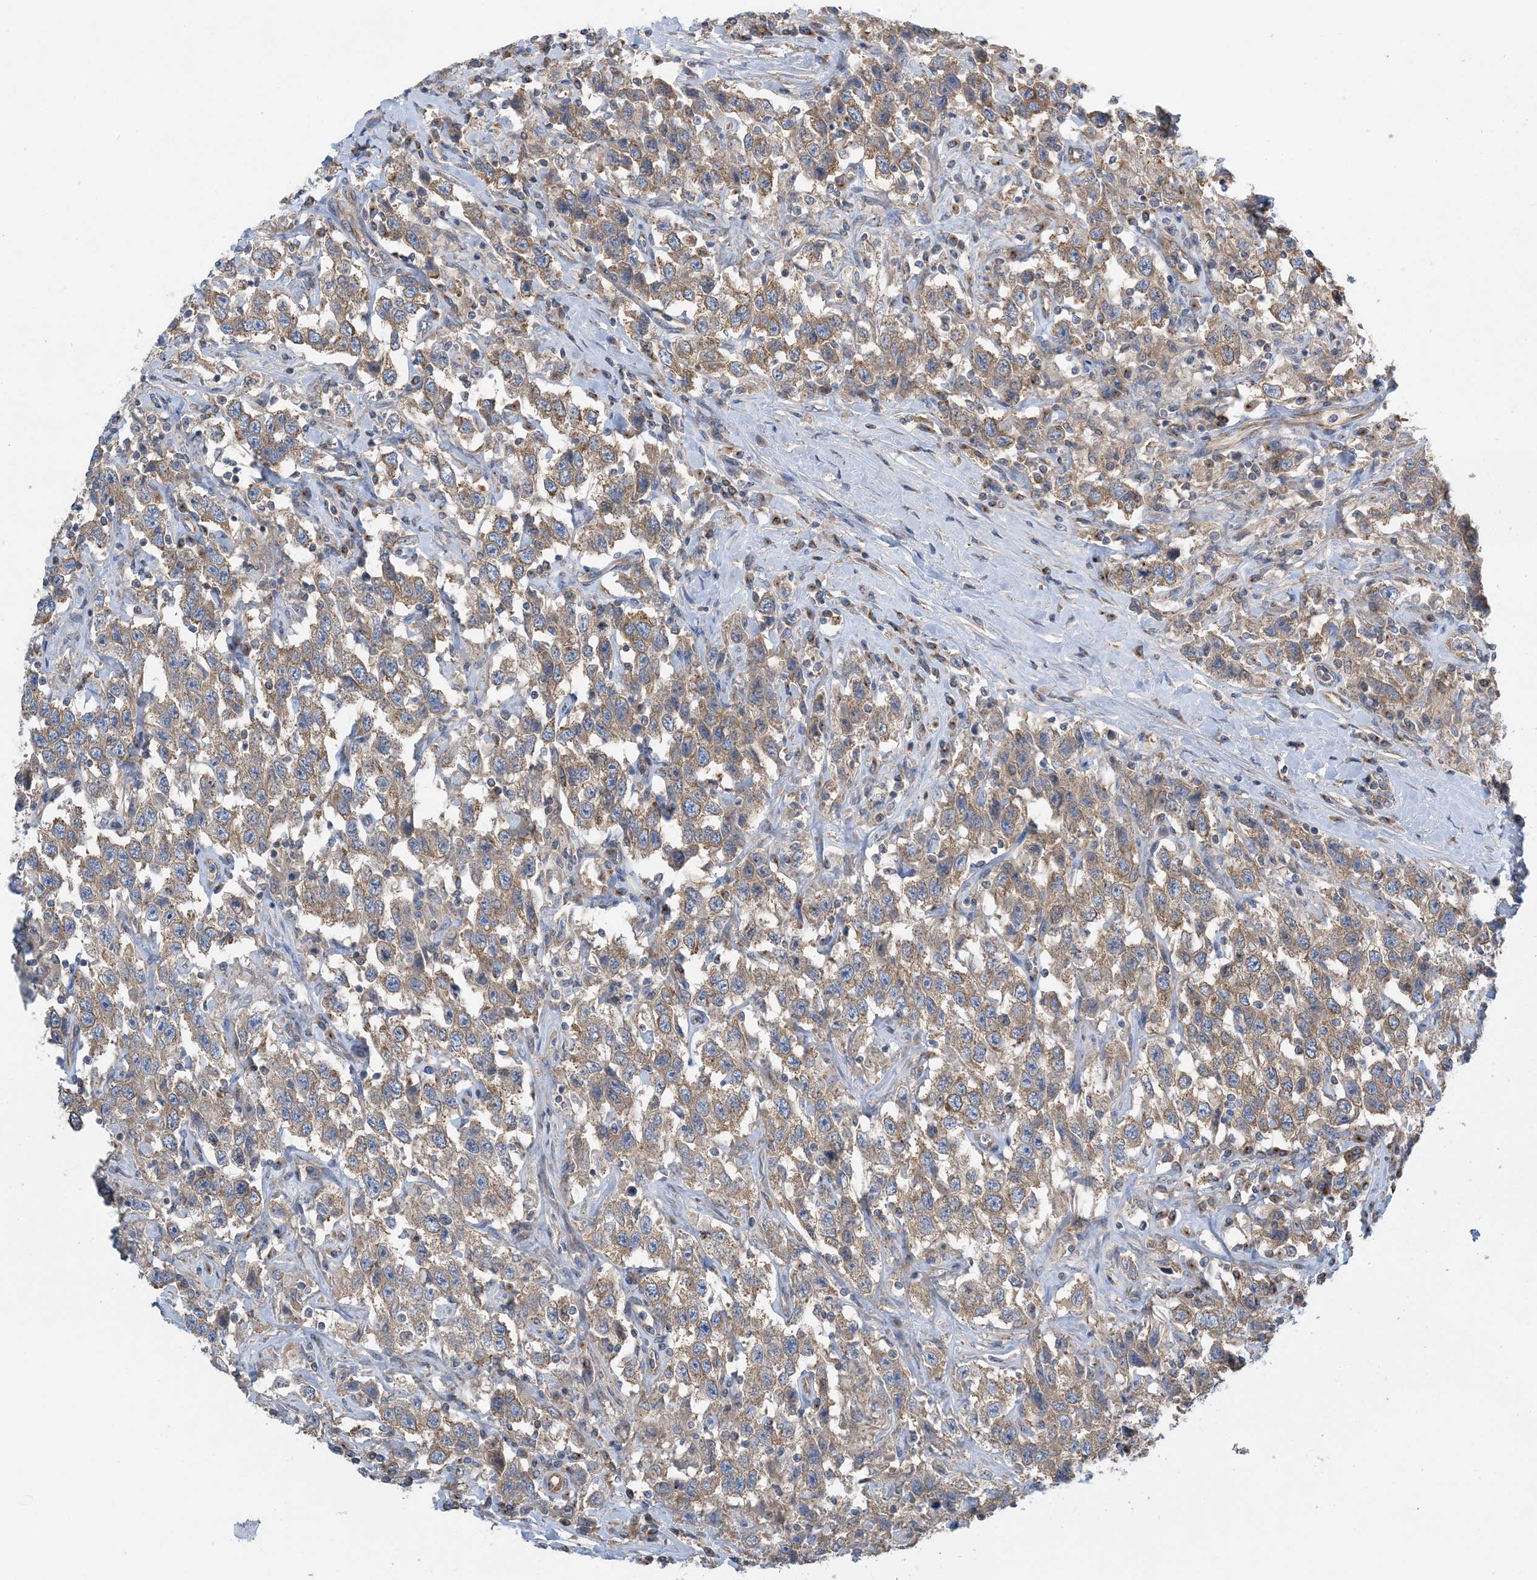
{"staining": {"intensity": "moderate", "quantity": ">75%", "location": "cytoplasmic/membranous"}, "tissue": "testis cancer", "cell_type": "Tumor cells", "image_type": "cancer", "snomed": [{"axis": "morphology", "description": "Seminoma, NOS"}, {"axis": "topography", "description": "Testis"}], "caption": "Immunohistochemistry (IHC) micrograph of neoplastic tissue: seminoma (testis) stained using immunohistochemistry exhibits medium levels of moderate protein expression localized specifically in the cytoplasmic/membranous of tumor cells, appearing as a cytoplasmic/membranous brown color.", "gene": "SIDT1", "patient": {"sex": "male", "age": 41}}